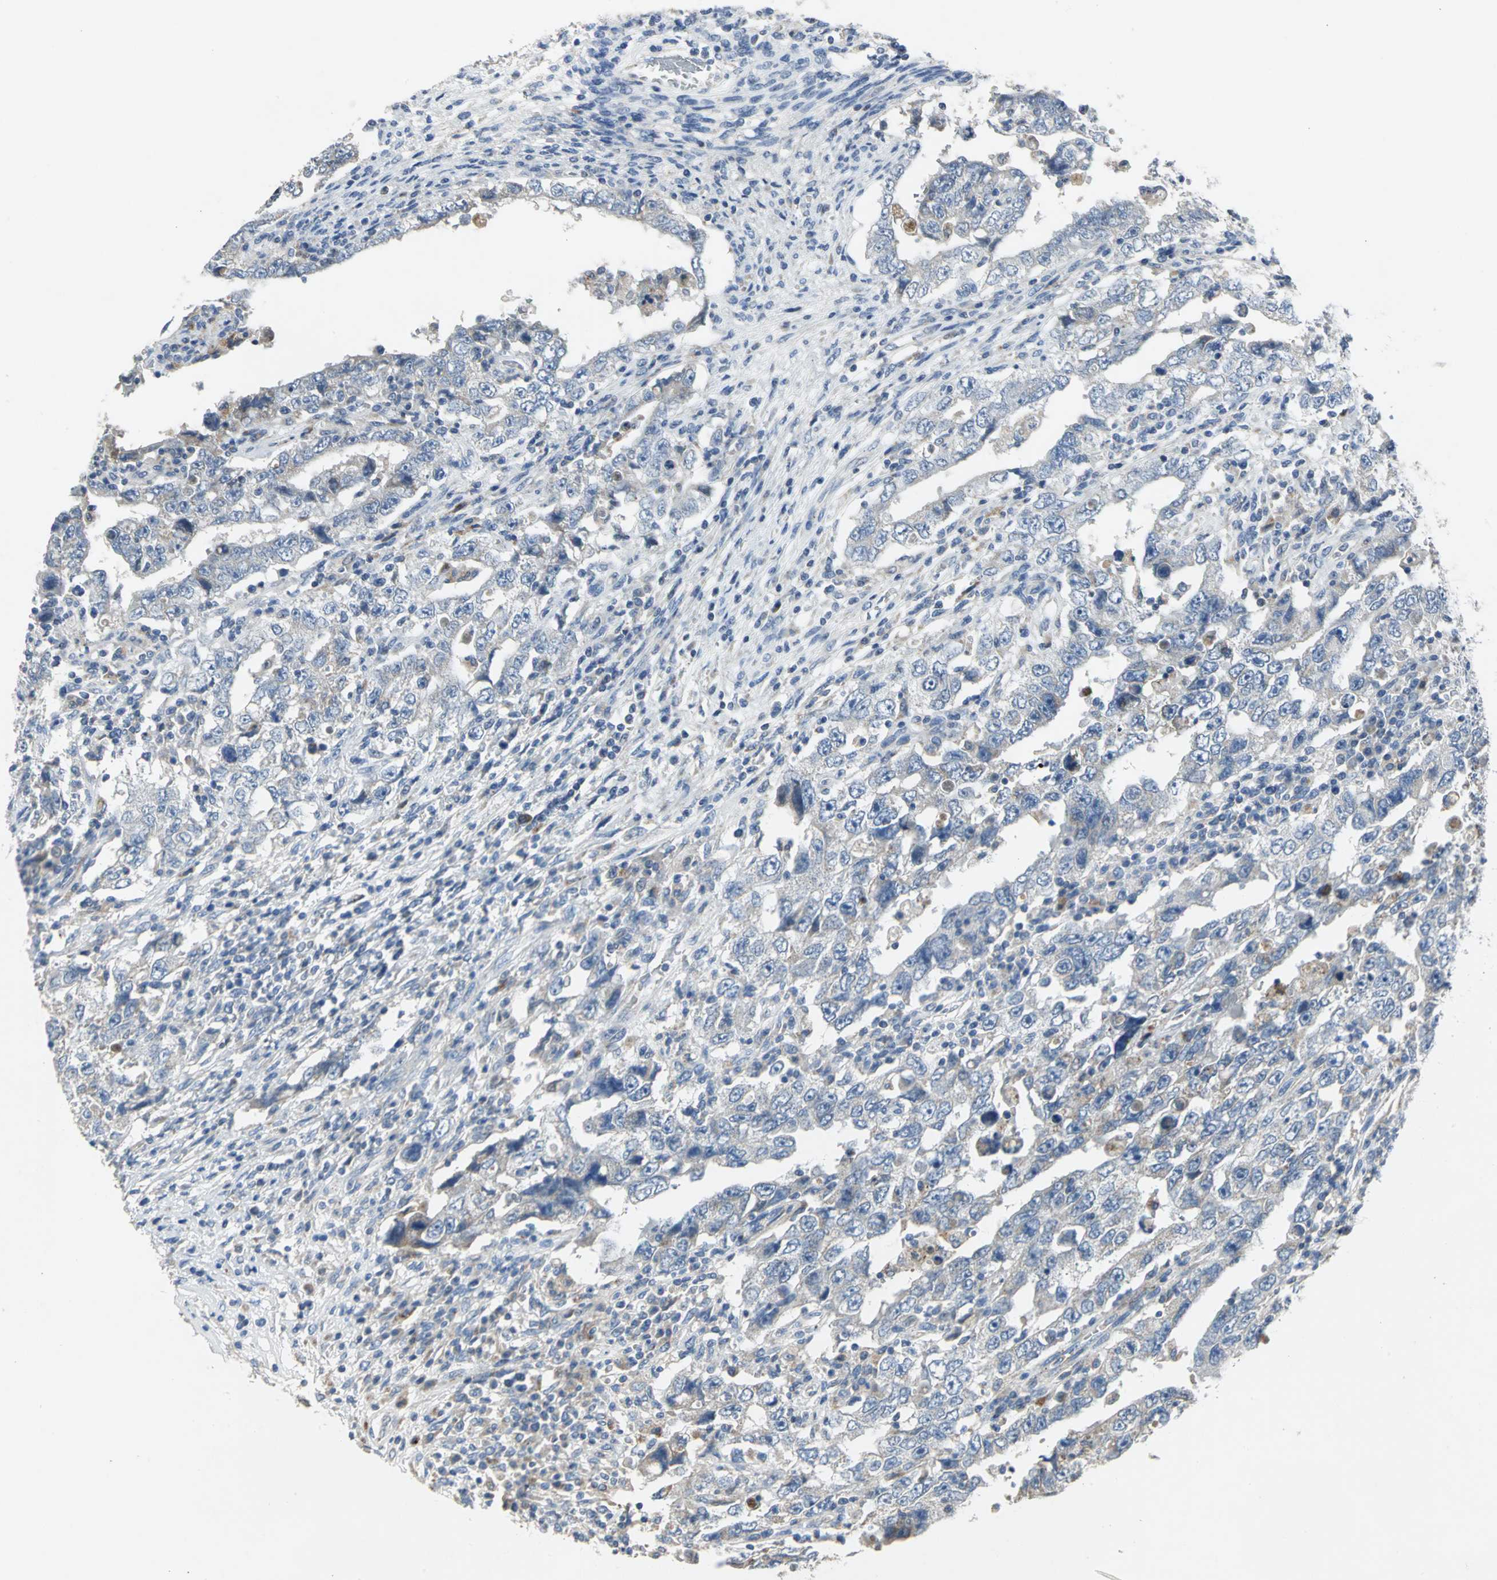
{"staining": {"intensity": "weak", "quantity": "<25%", "location": "cytoplasmic/membranous"}, "tissue": "testis cancer", "cell_type": "Tumor cells", "image_type": "cancer", "snomed": [{"axis": "morphology", "description": "Carcinoma, Embryonal, NOS"}, {"axis": "topography", "description": "Testis"}], "caption": "This is an immunohistochemistry (IHC) image of testis cancer (embryonal carcinoma). There is no expression in tumor cells.", "gene": "SPPL2B", "patient": {"sex": "male", "age": 26}}